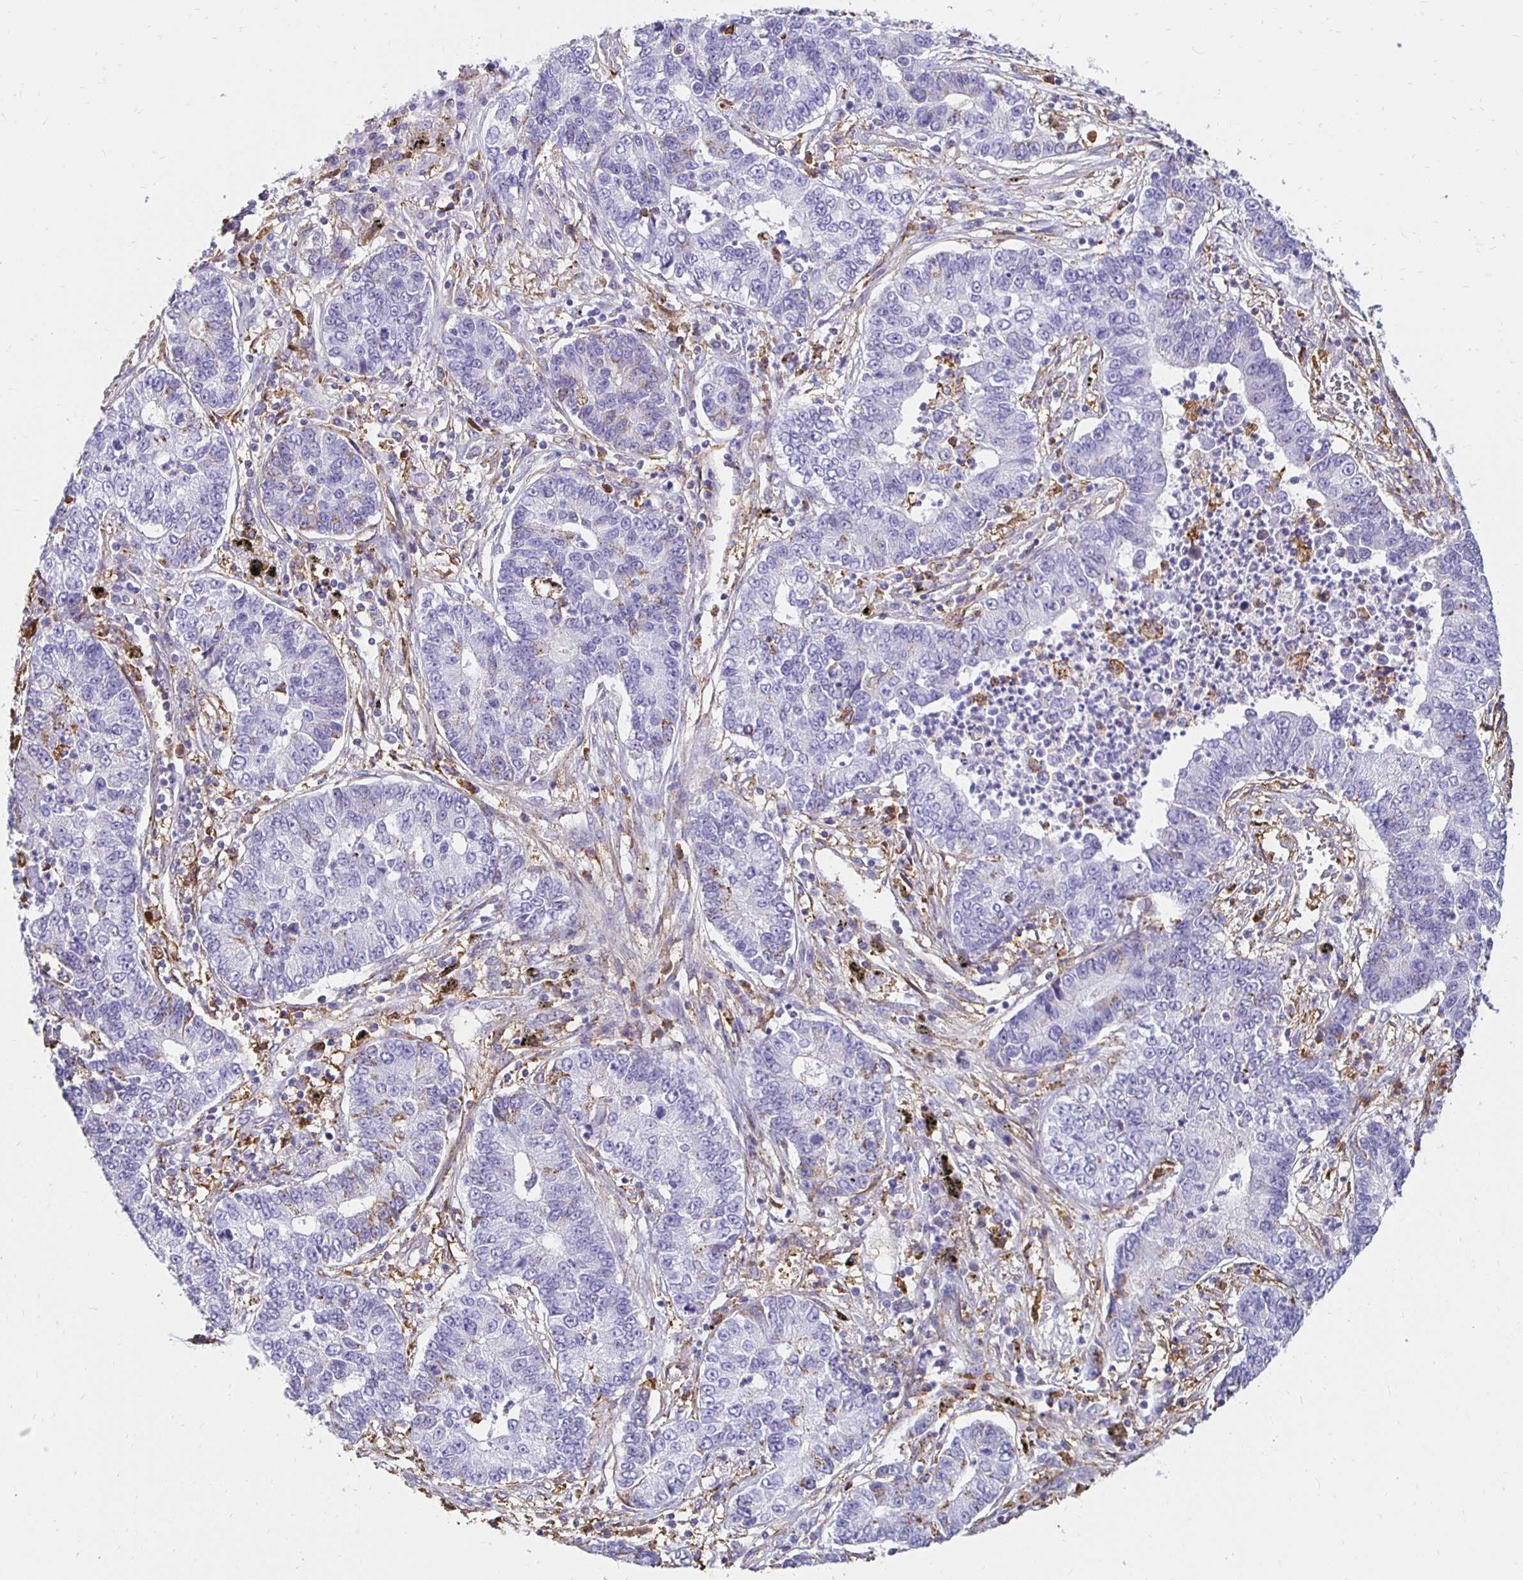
{"staining": {"intensity": "negative", "quantity": "none", "location": "none"}, "tissue": "lung cancer", "cell_type": "Tumor cells", "image_type": "cancer", "snomed": [{"axis": "morphology", "description": "Adenocarcinoma, NOS"}, {"axis": "topography", "description": "Lung"}], "caption": "This is a micrograph of immunohistochemistry (IHC) staining of lung adenocarcinoma, which shows no staining in tumor cells. The staining was performed using DAB (3,3'-diaminobenzidine) to visualize the protein expression in brown, while the nuclei were stained in blue with hematoxylin (Magnification: 20x).", "gene": "TAS1R3", "patient": {"sex": "female", "age": 57}}